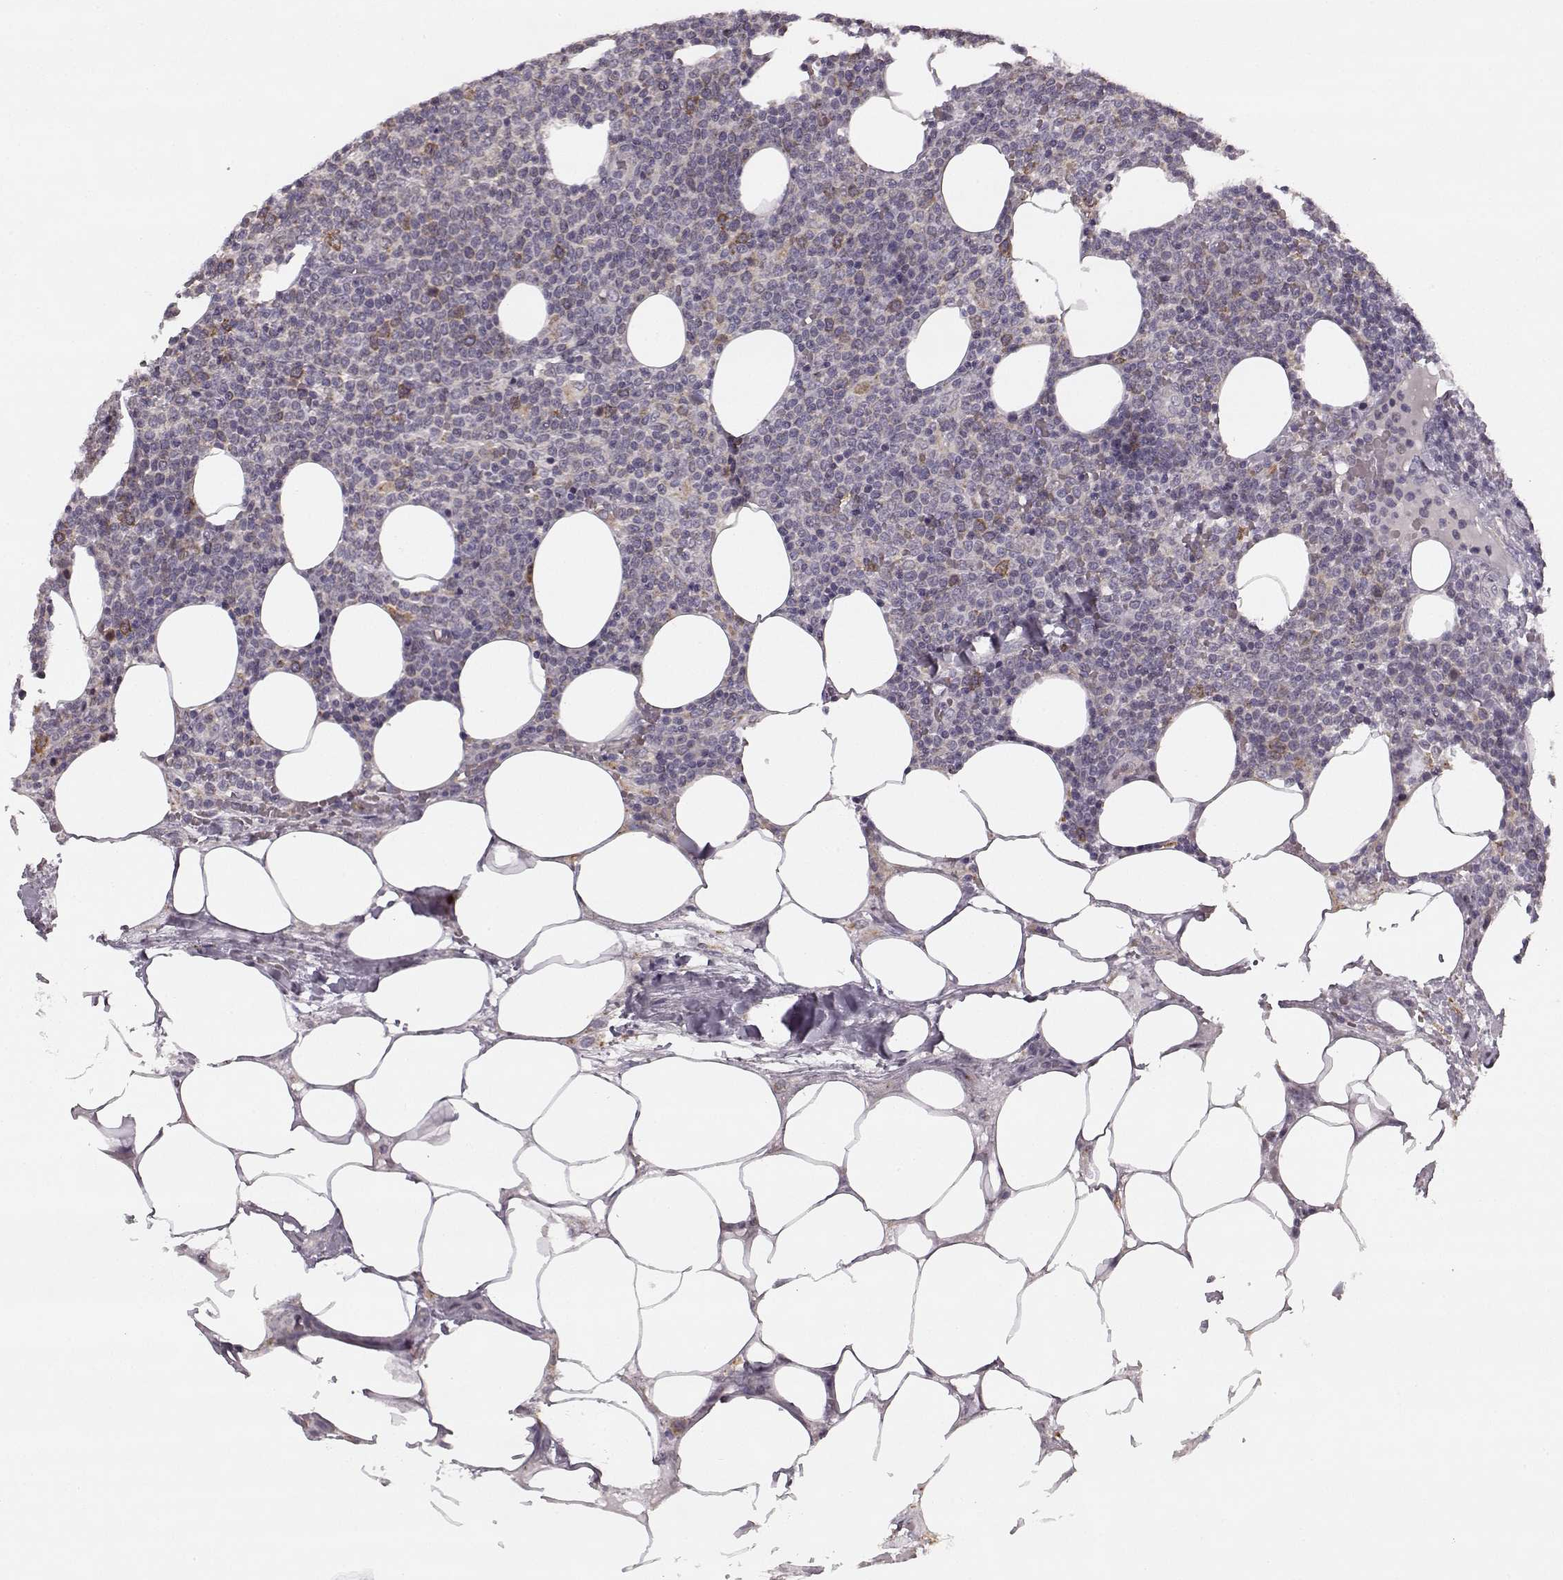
{"staining": {"intensity": "negative", "quantity": "none", "location": "none"}, "tissue": "lymphoma", "cell_type": "Tumor cells", "image_type": "cancer", "snomed": [{"axis": "morphology", "description": "Malignant lymphoma, non-Hodgkin's type, High grade"}, {"axis": "topography", "description": "Lymph node"}], "caption": "Immunohistochemistry (IHC) histopathology image of neoplastic tissue: high-grade malignant lymphoma, non-Hodgkin's type stained with DAB (3,3'-diaminobenzidine) displays no significant protein positivity in tumor cells.", "gene": "HMMR", "patient": {"sex": "male", "age": 61}}